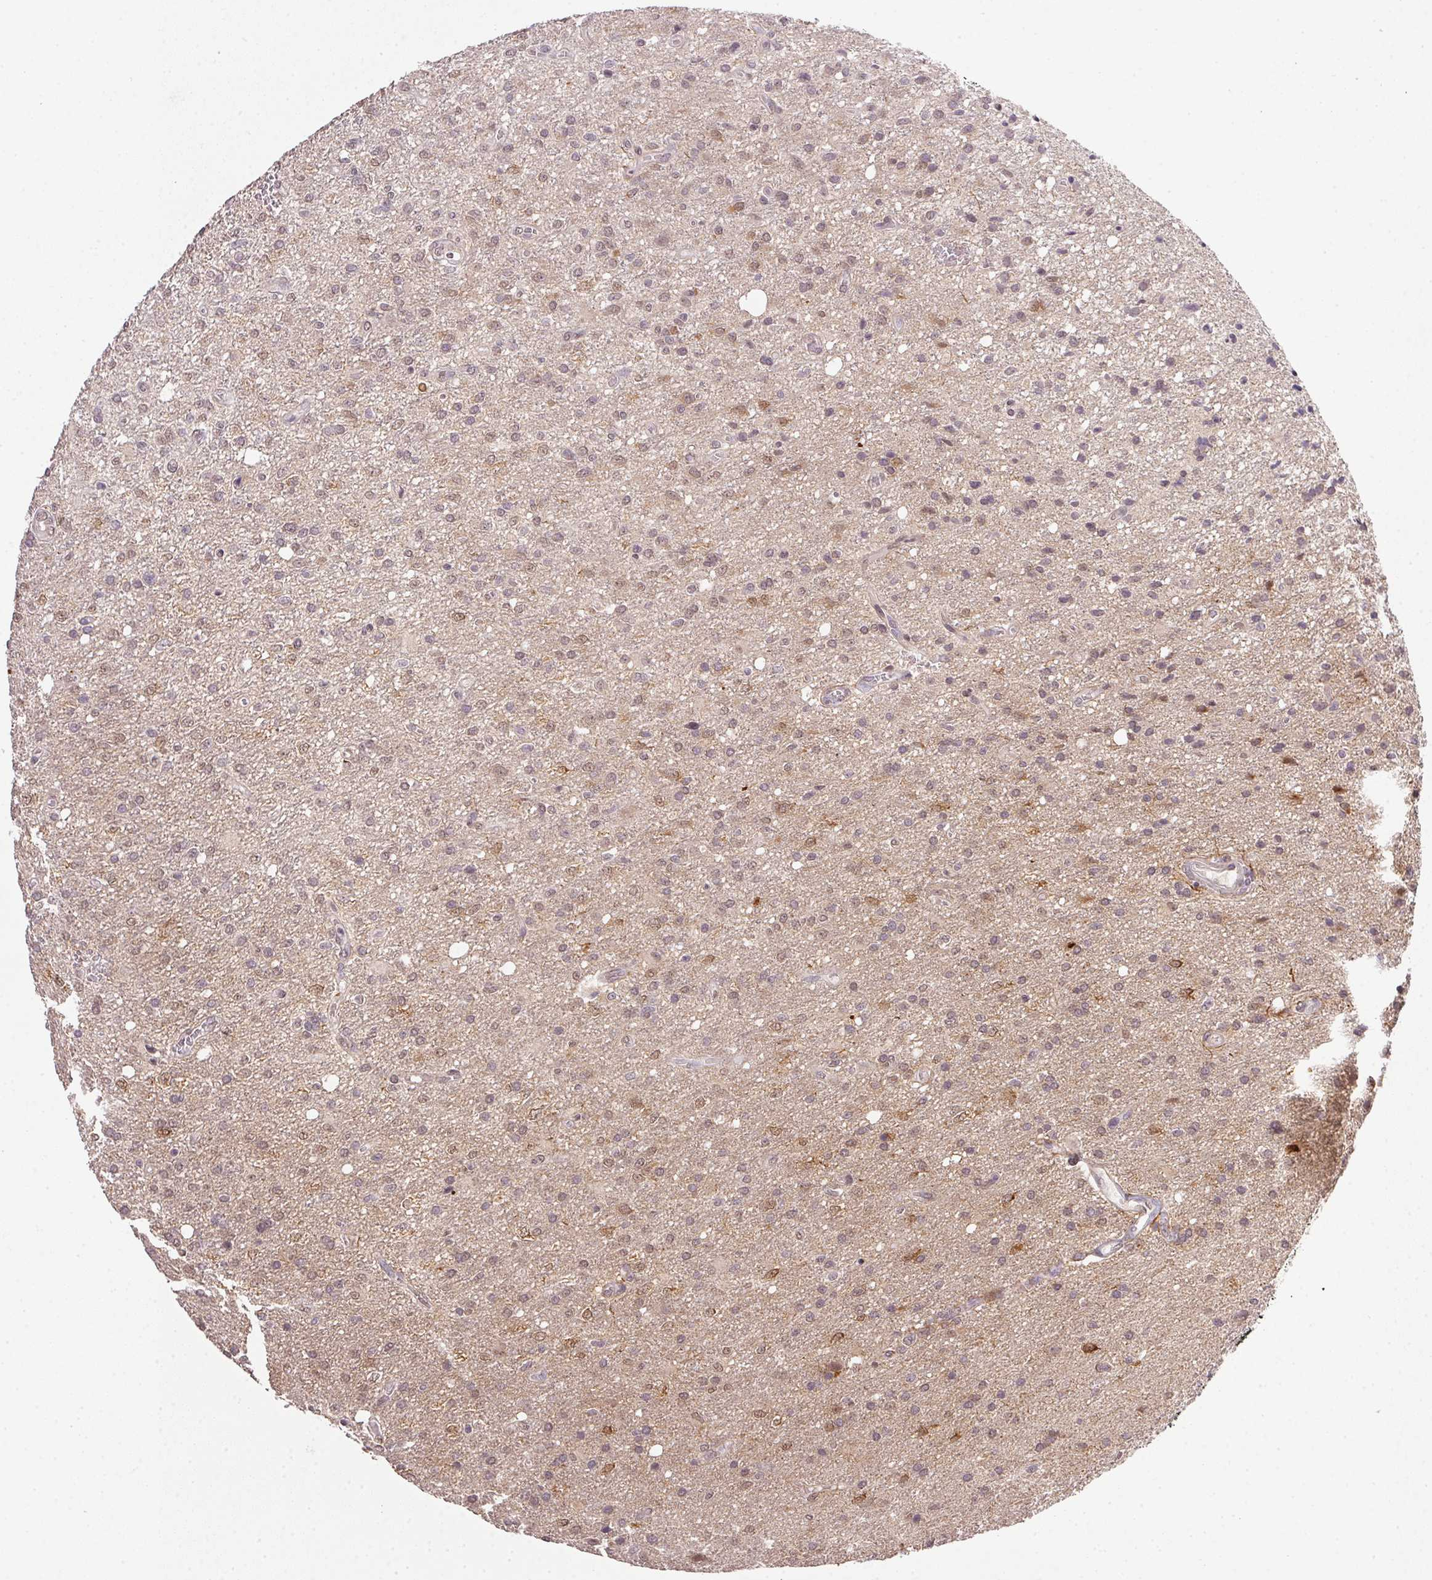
{"staining": {"intensity": "weak", "quantity": "25%-75%", "location": "nuclear"}, "tissue": "glioma", "cell_type": "Tumor cells", "image_type": "cancer", "snomed": [{"axis": "morphology", "description": "Glioma, malignant, Low grade"}, {"axis": "topography", "description": "Brain"}], "caption": "High-magnification brightfield microscopy of malignant glioma (low-grade) stained with DAB (3,3'-diaminobenzidine) (brown) and counterstained with hematoxylin (blue). tumor cells exhibit weak nuclear staining is appreciated in approximately25%-75% of cells. (DAB IHC, brown staining for protein, blue staining for nuclei).", "gene": "PPP4R4", "patient": {"sex": "male", "age": 66}}